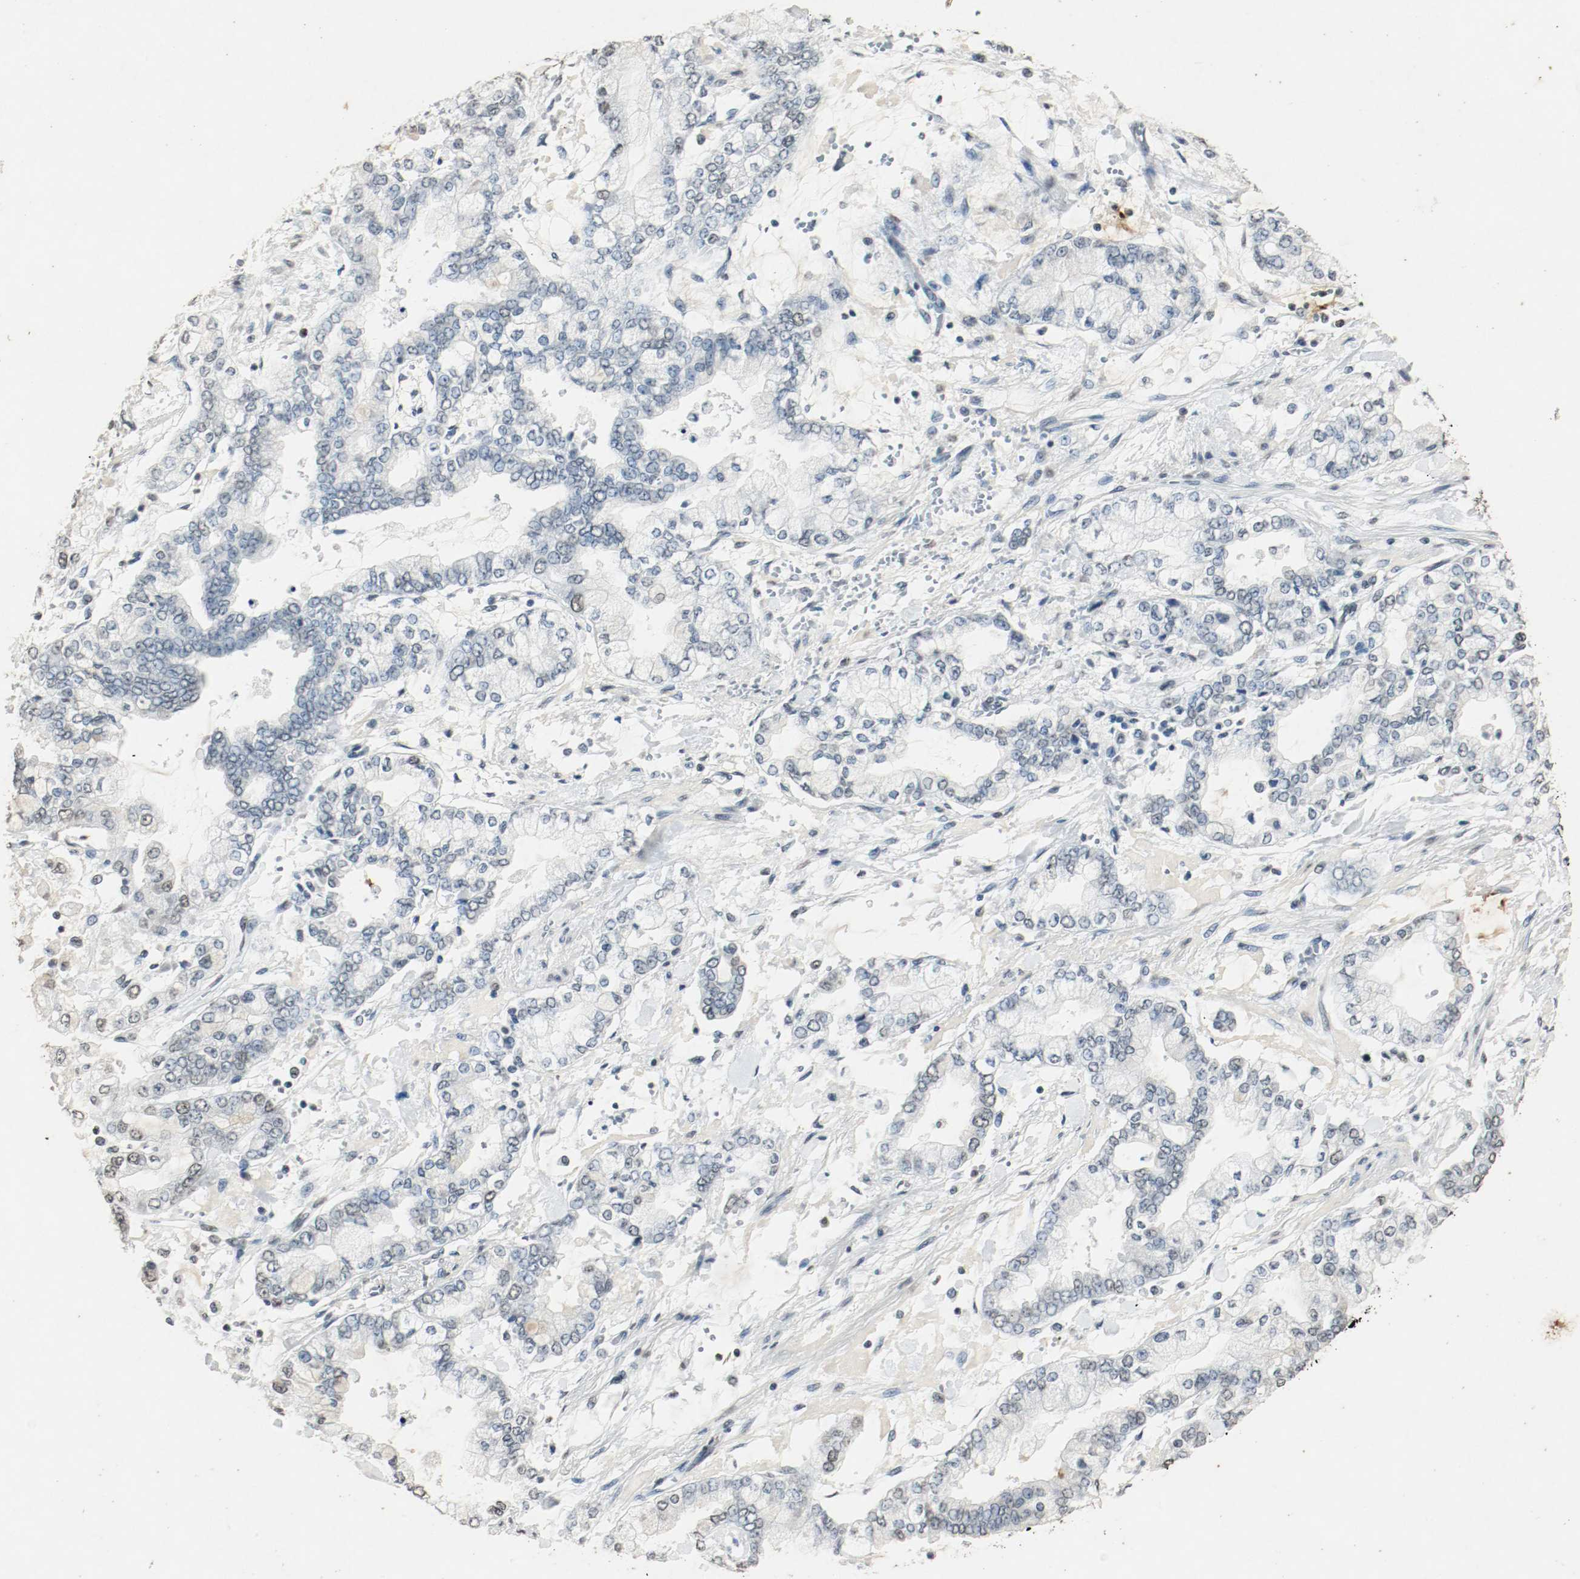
{"staining": {"intensity": "weak", "quantity": "<25%", "location": "nuclear"}, "tissue": "stomach cancer", "cell_type": "Tumor cells", "image_type": "cancer", "snomed": [{"axis": "morphology", "description": "Normal tissue, NOS"}, {"axis": "morphology", "description": "Adenocarcinoma, NOS"}, {"axis": "topography", "description": "Stomach, upper"}, {"axis": "topography", "description": "Stomach"}], "caption": "This is an immunohistochemistry histopathology image of human stomach cancer. There is no expression in tumor cells.", "gene": "DNMT1", "patient": {"sex": "male", "age": 76}}